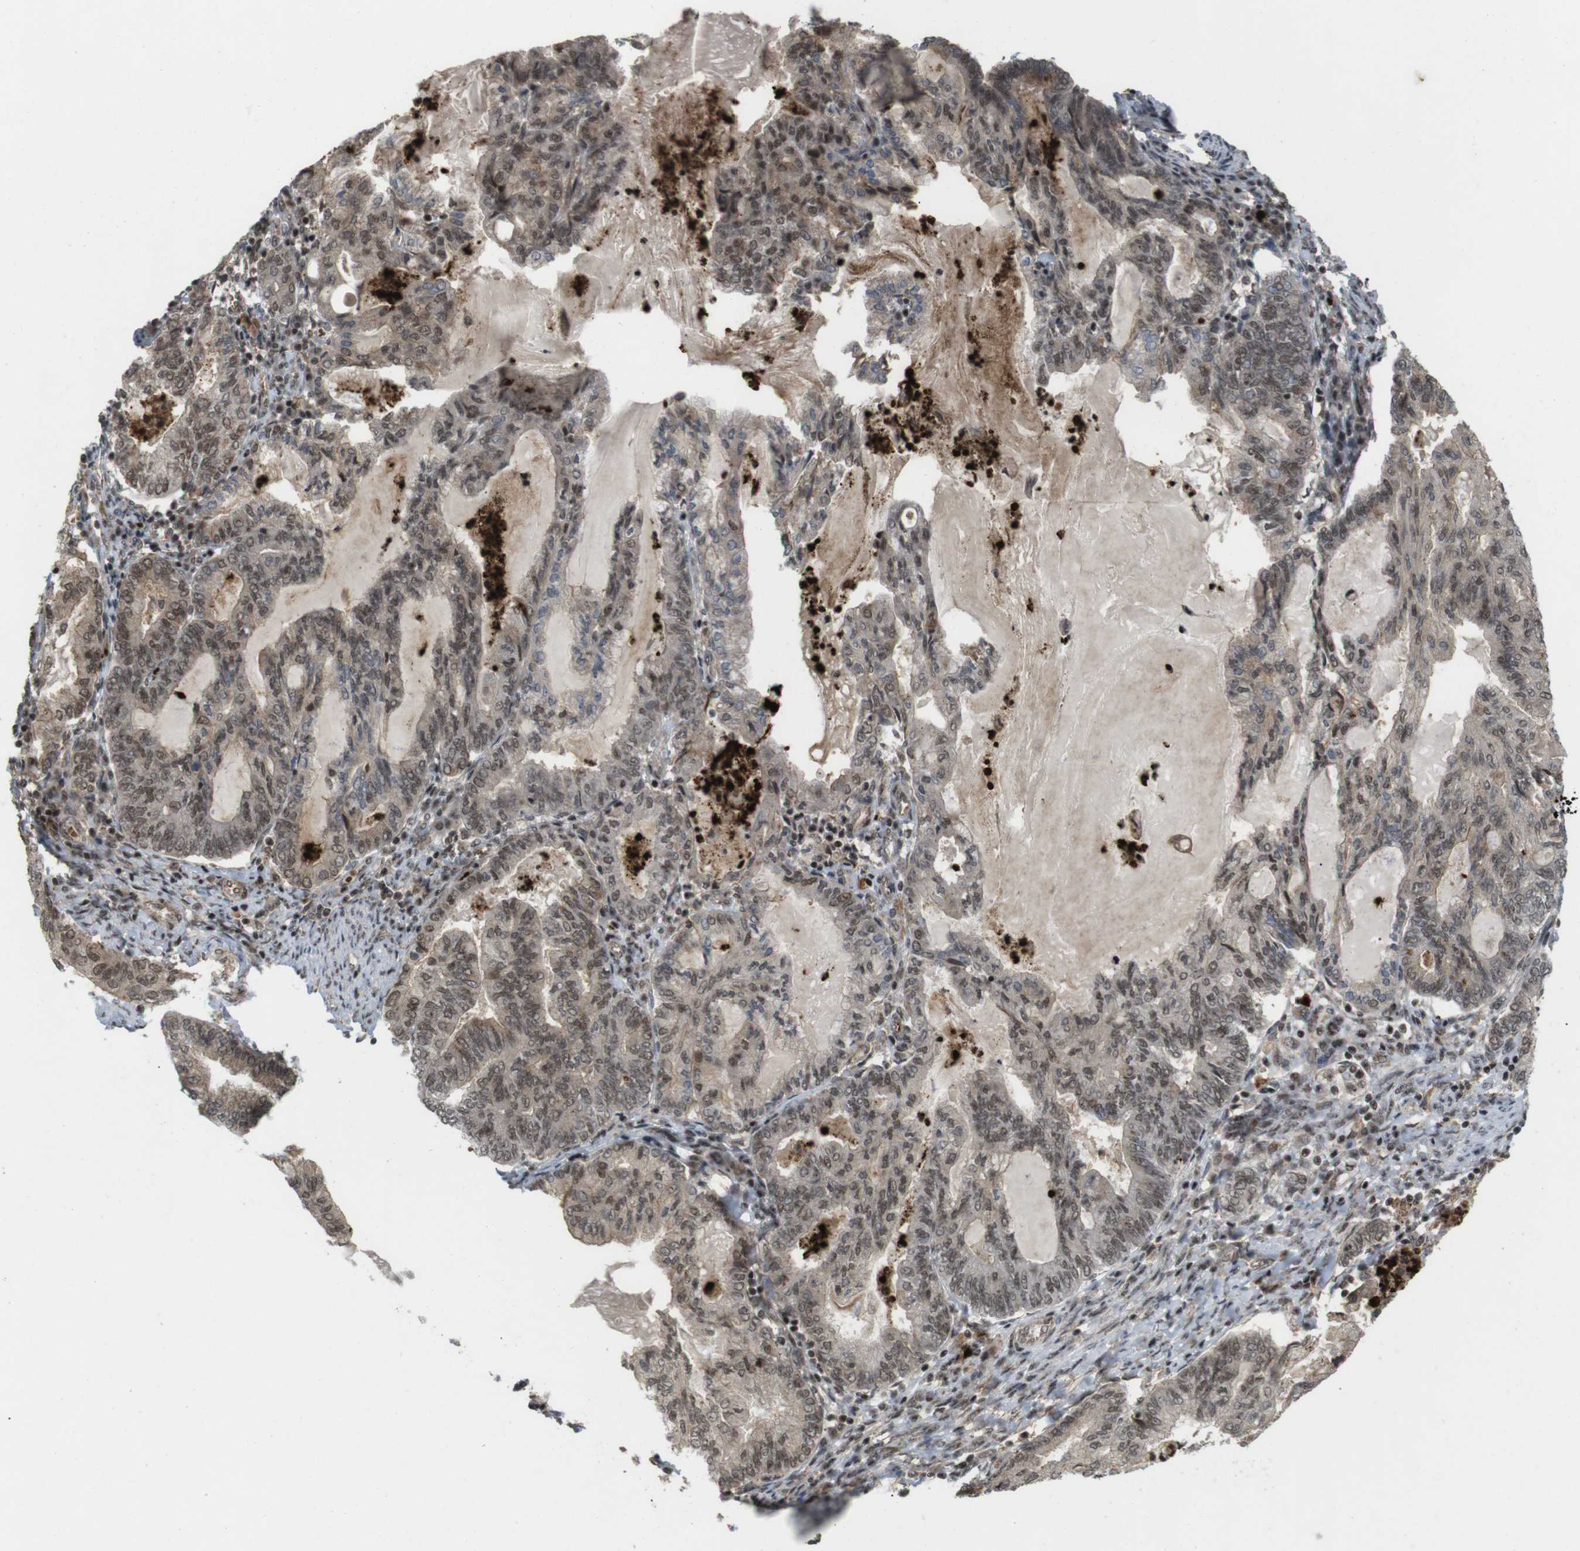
{"staining": {"intensity": "moderate", "quantity": ">75%", "location": "cytoplasmic/membranous,nuclear"}, "tissue": "endometrial cancer", "cell_type": "Tumor cells", "image_type": "cancer", "snomed": [{"axis": "morphology", "description": "Adenocarcinoma, NOS"}, {"axis": "topography", "description": "Endometrium"}], "caption": "Approximately >75% of tumor cells in human adenocarcinoma (endometrial) show moderate cytoplasmic/membranous and nuclear protein expression as visualized by brown immunohistochemical staining.", "gene": "SP2", "patient": {"sex": "female", "age": 86}}